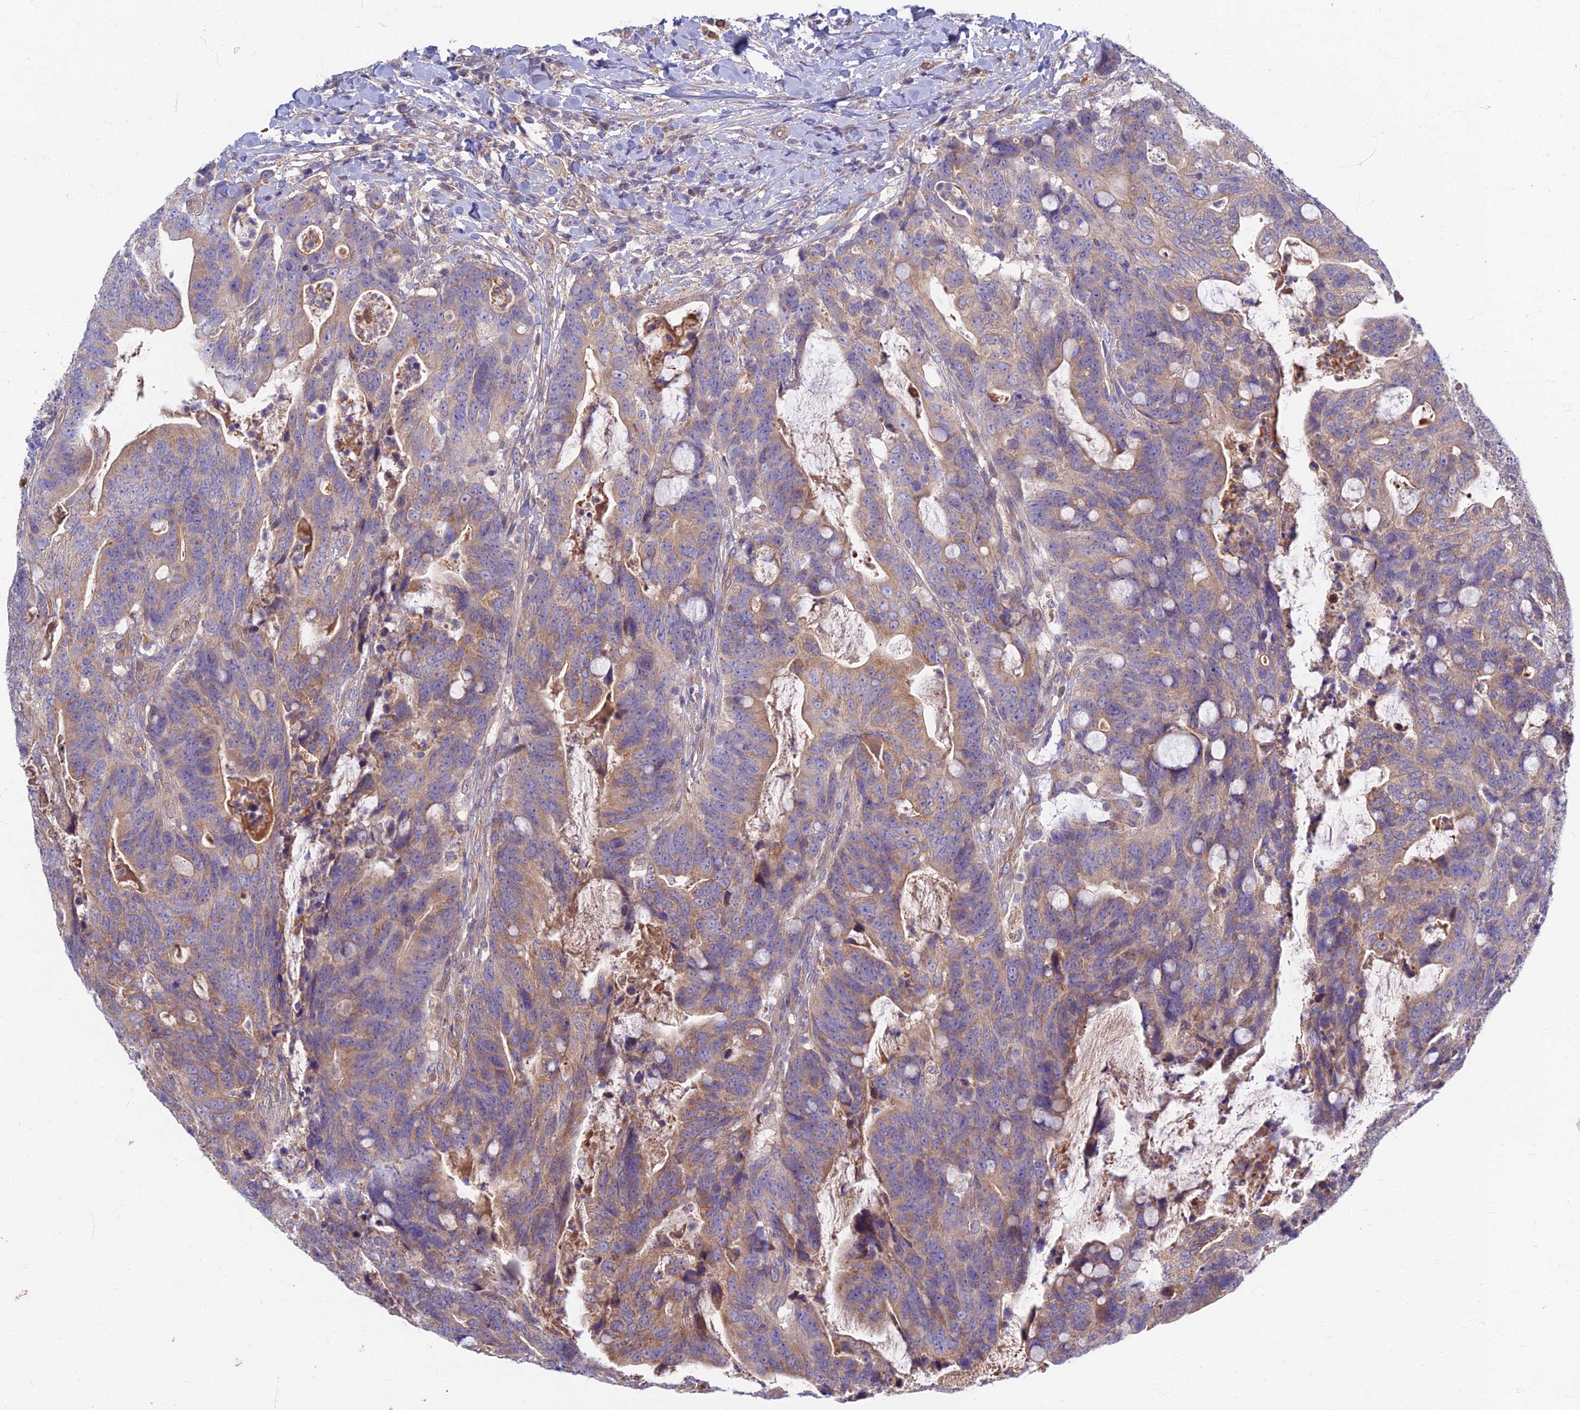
{"staining": {"intensity": "weak", "quantity": "25%-75%", "location": "cytoplasmic/membranous"}, "tissue": "colorectal cancer", "cell_type": "Tumor cells", "image_type": "cancer", "snomed": [{"axis": "morphology", "description": "Adenocarcinoma, NOS"}, {"axis": "topography", "description": "Colon"}], "caption": "An immunohistochemistry micrograph of neoplastic tissue is shown. Protein staining in brown shows weak cytoplasmic/membranous positivity in adenocarcinoma (colorectal) within tumor cells.", "gene": "SOGA1", "patient": {"sex": "female", "age": 82}}